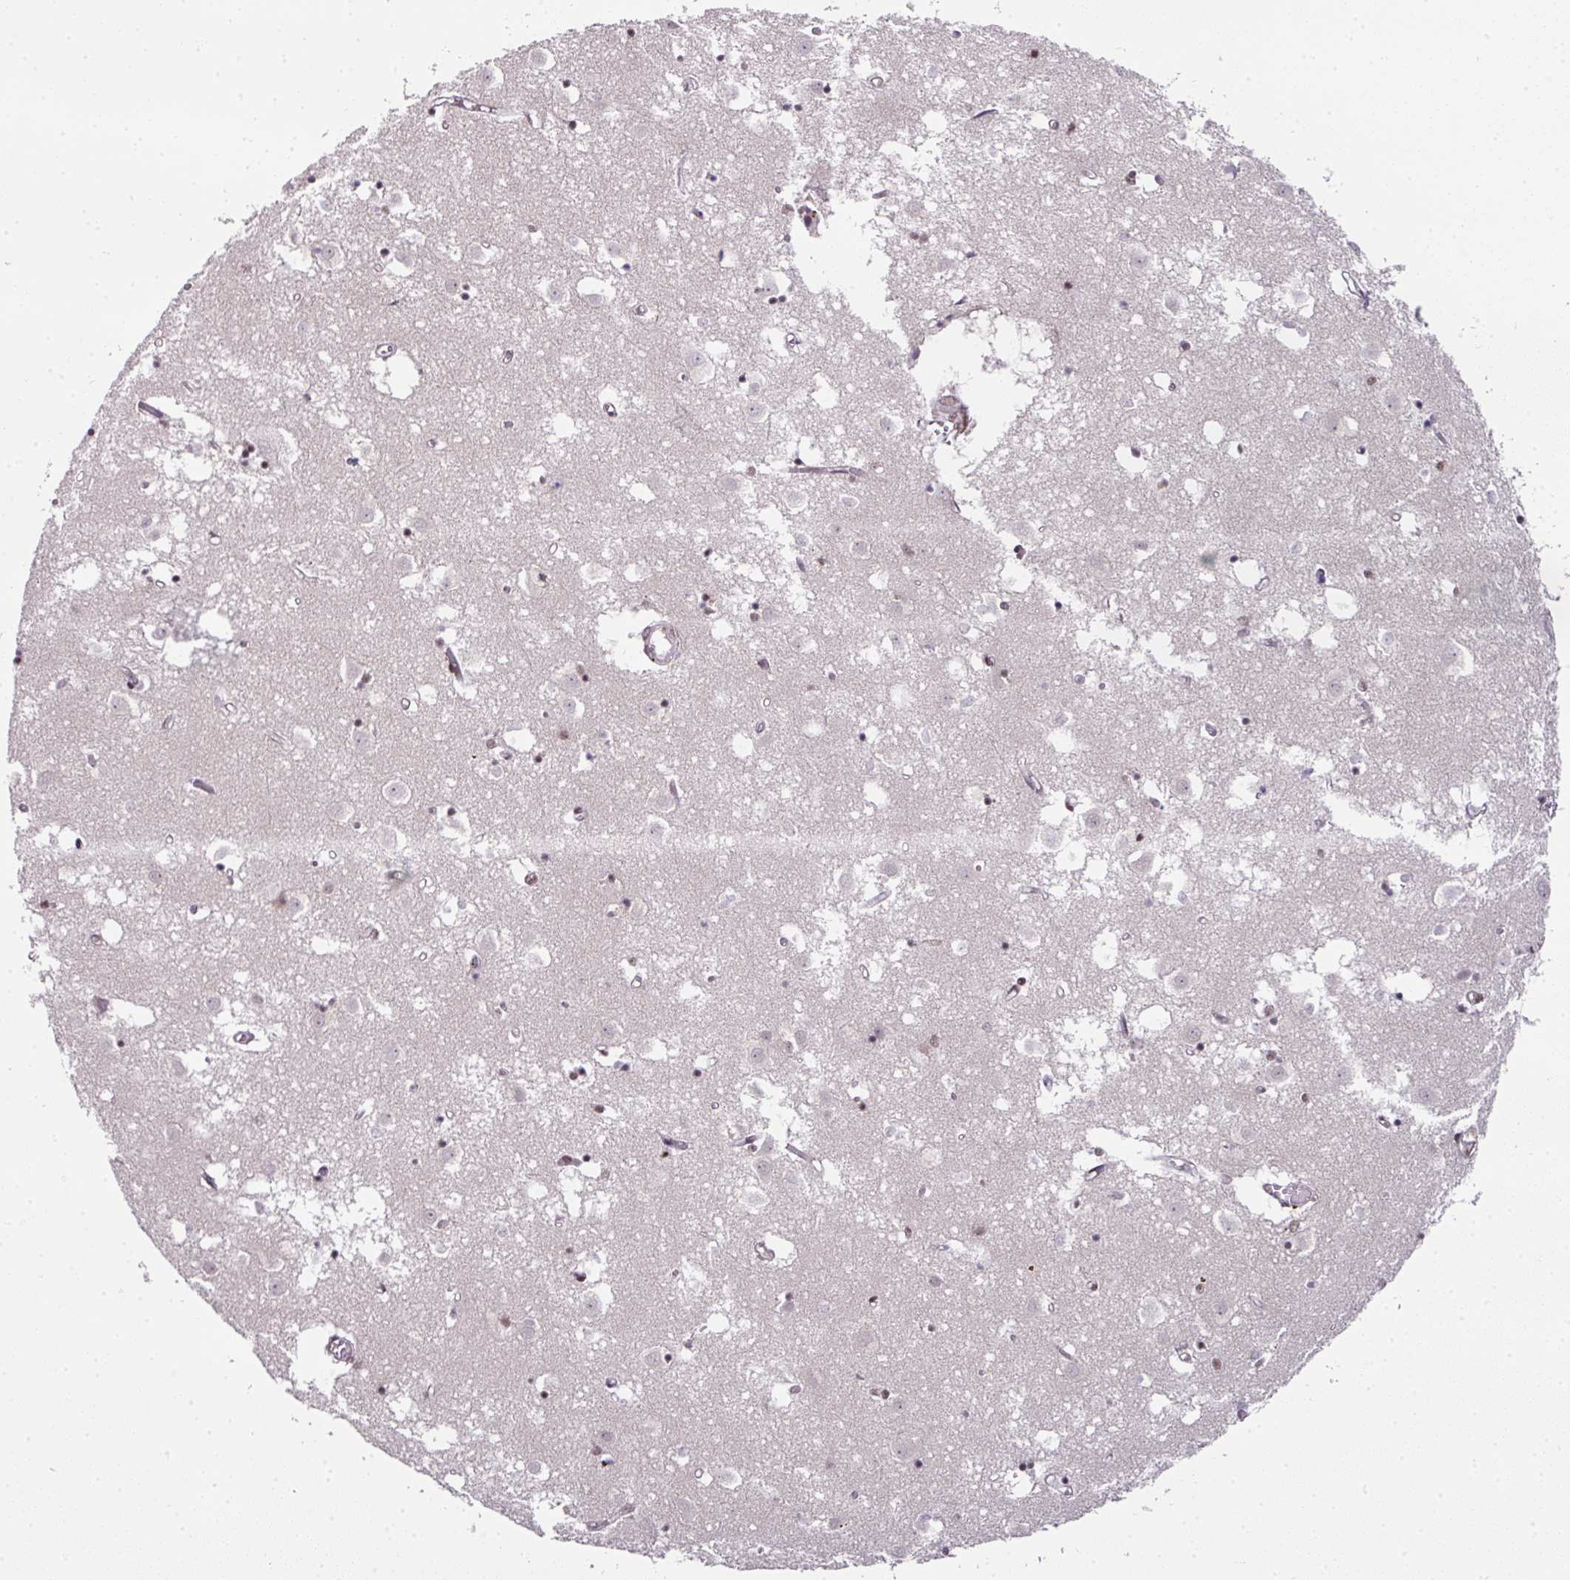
{"staining": {"intensity": "moderate", "quantity": "<25%", "location": "nuclear"}, "tissue": "caudate", "cell_type": "Glial cells", "image_type": "normal", "snomed": [{"axis": "morphology", "description": "Normal tissue, NOS"}, {"axis": "topography", "description": "Lateral ventricle wall"}], "caption": "Protein positivity by immunohistochemistry (IHC) exhibits moderate nuclear positivity in about <25% of glial cells in unremarkable caudate. The staining is performed using DAB brown chromogen to label protein expression. The nuclei are counter-stained blue using hematoxylin.", "gene": "NFYA", "patient": {"sex": "male", "age": 70}}